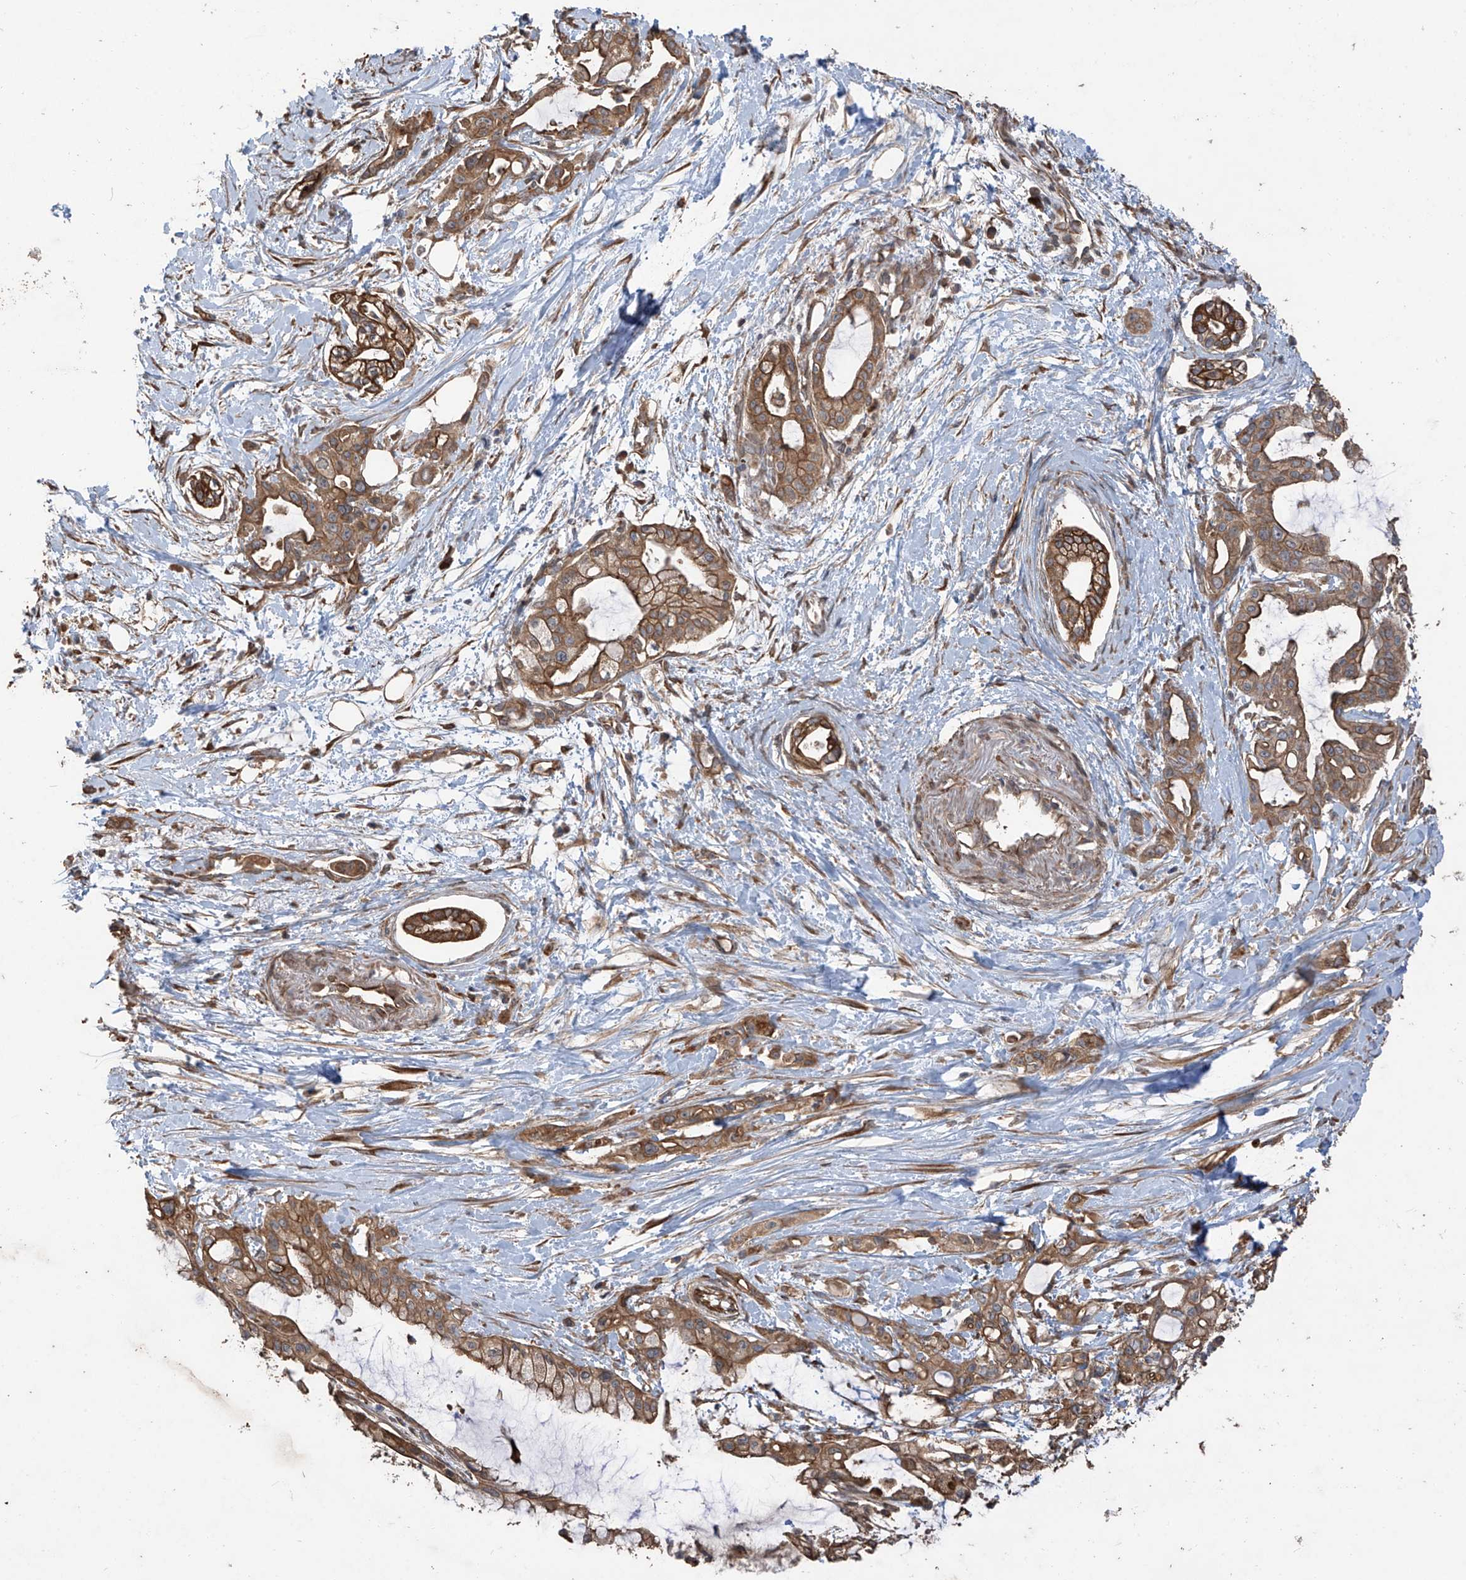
{"staining": {"intensity": "moderate", "quantity": ">75%", "location": "cytoplasmic/membranous"}, "tissue": "pancreatic cancer", "cell_type": "Tumor cells", "image_type": "cancer", "snomed": [{"axis": "morphology", "description": "Adenocarcinoma, NOS"}, {"axis": "topography", "description": "Pancreas"}], "caption": "A brown stain labels moderate cytoplasmic/membranous staining of a protein in human pancreatic cancer tumor cells.", "gene": "AGBL5", "patient": {"sex": "male", "age": 68}}